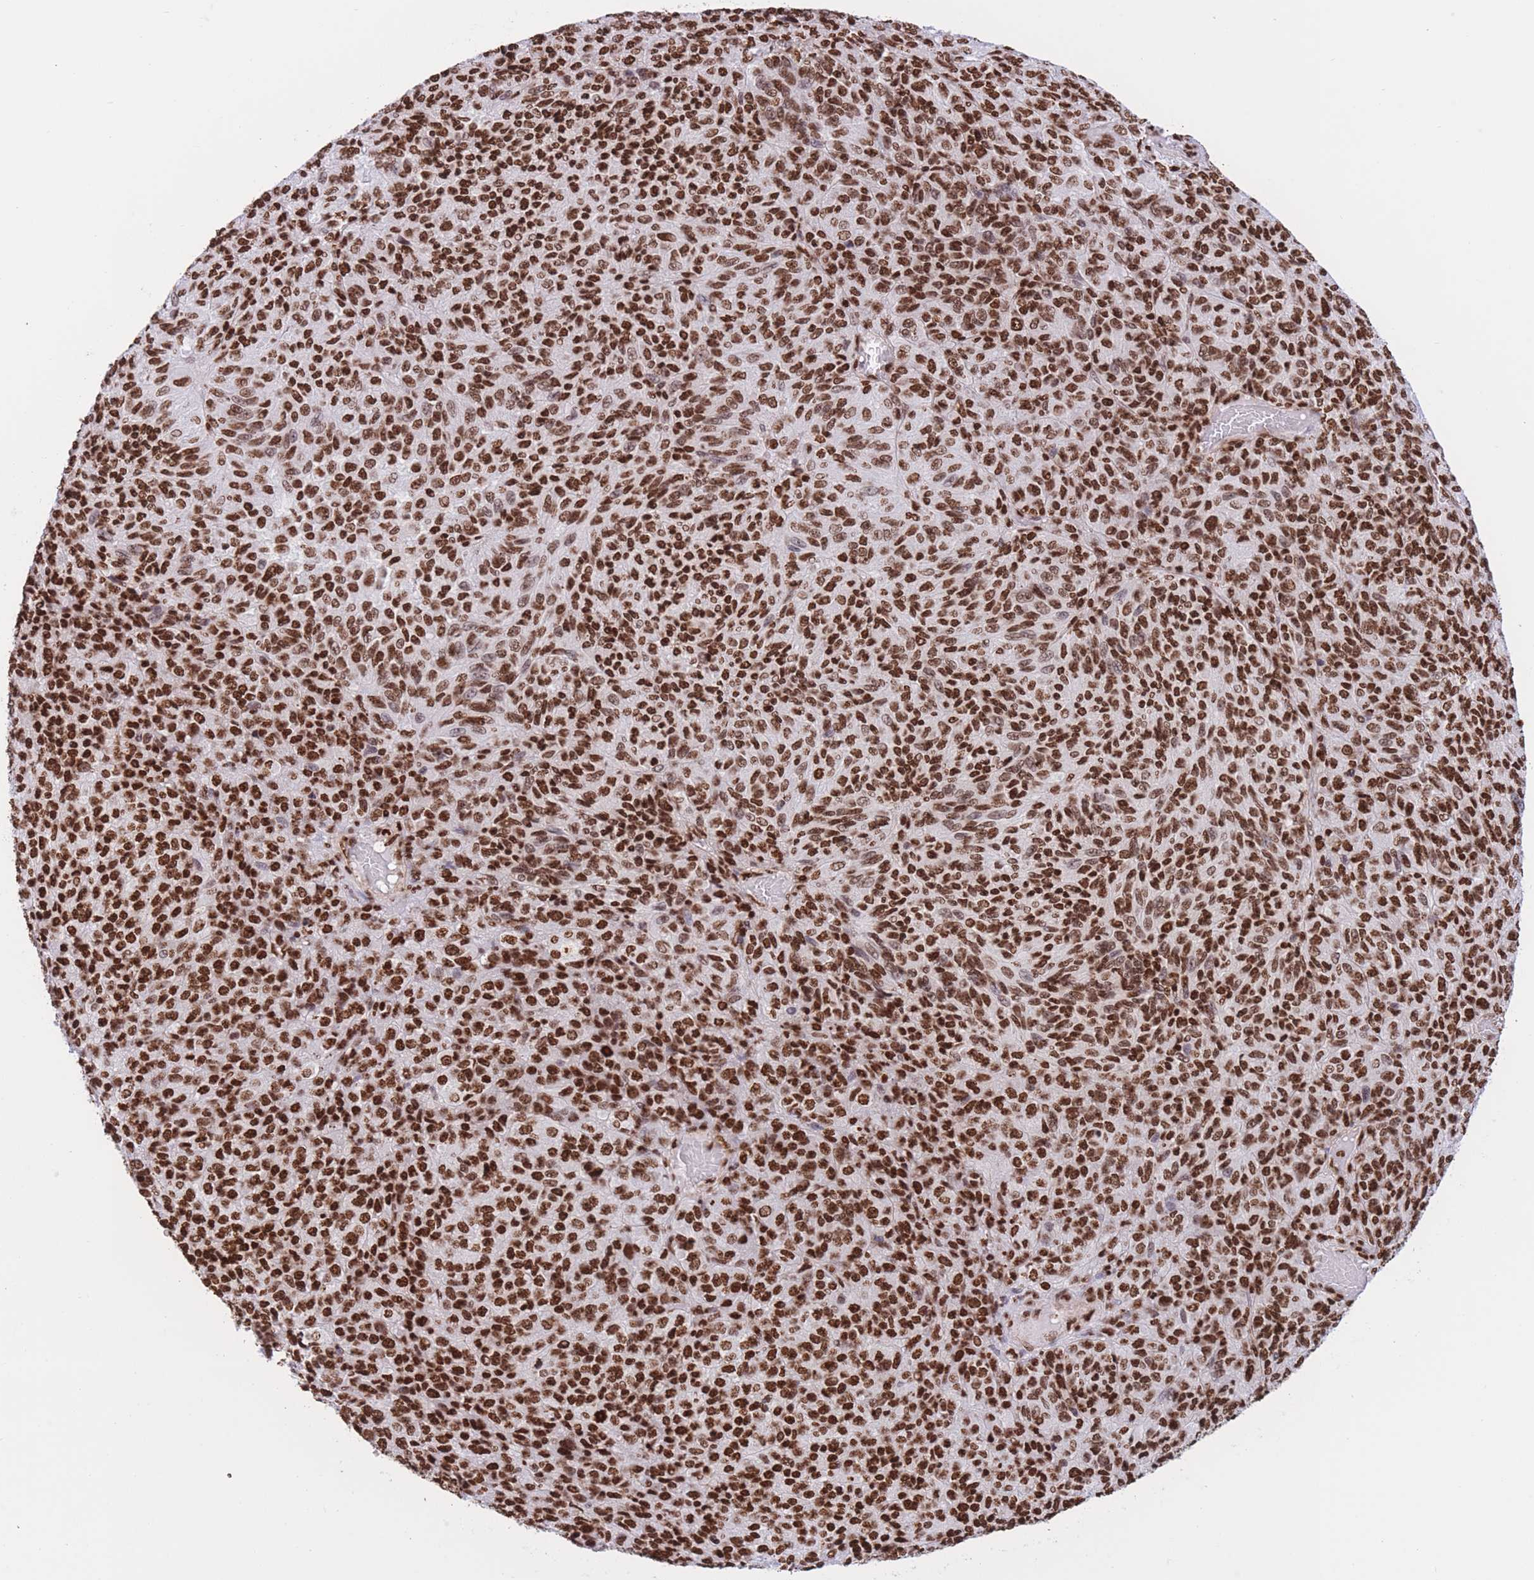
{"staining": {"intensity": "strong", "quantity": ">75%", "location": "nuclear"}, "tissue": "melanoma", "cell_type": "Tumor cells", "image_type": "cancer", "snomed": [{"axis": "morphology", "description": "Malignant melanoma, Metastatic site"}, {"axis": "topography", "description": "Brain"}], "caption": "IHC (DAB) staining of human melanoma reveals strong nuclear protein expression in approximately >75% of tumor cells.", "gene": "H2BC11", "patient": {"sex": "female", "age": 56}}